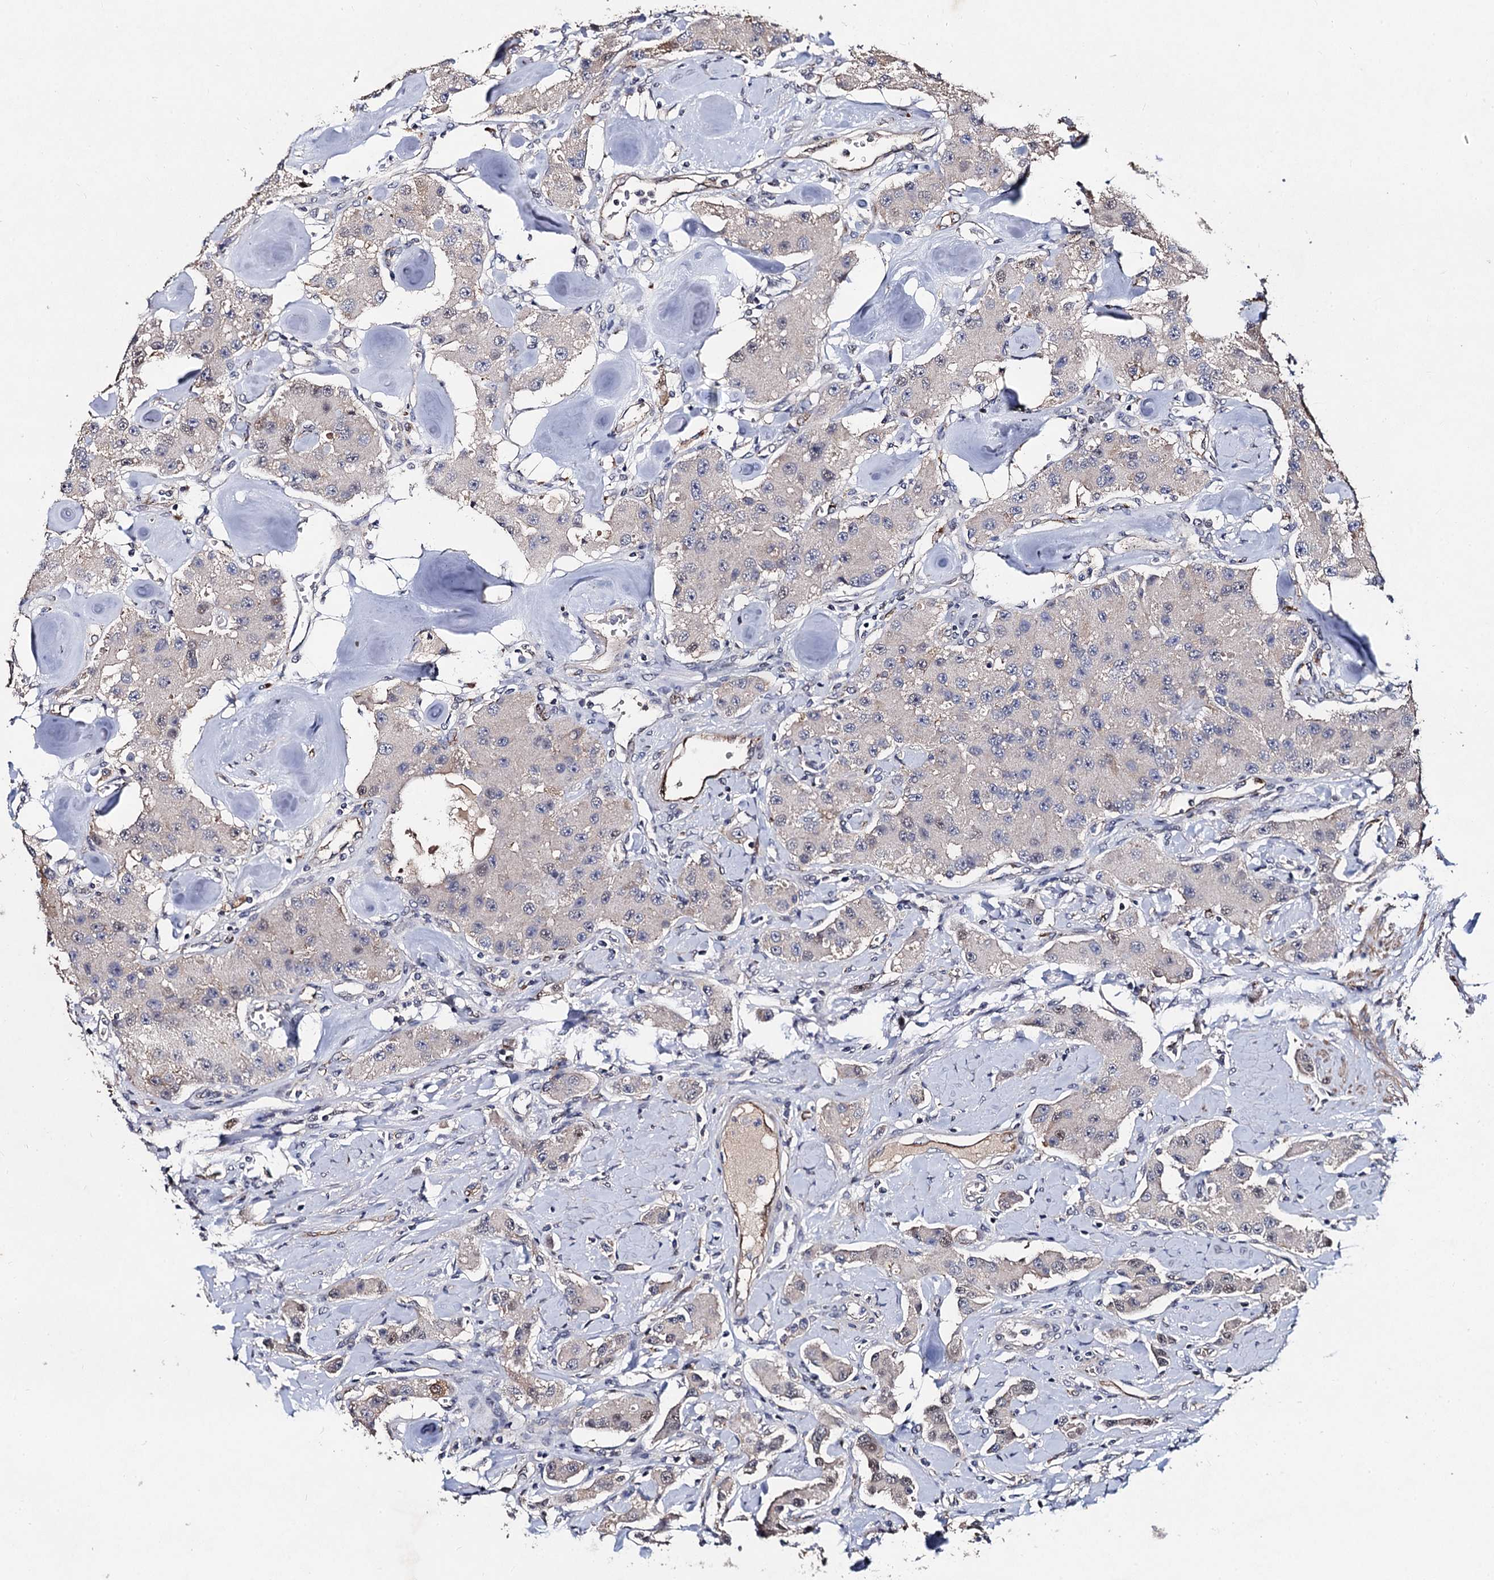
{"staining": {"intensity": "weak", "quantity": "25%-75%", "location": "nuclear"}, "tissue": "carcinoid", "cell_type": "Tumor cells", "image_type": "cancer", "snomed": [{"axis": "morphology", "description": "Carcinoid, malignant, NOS"}, {"axis": "topography", "description": "Pancreas"}], "caption": "A histopathology image of human carcinoid stained for a protein shows weak nuclear brown staining in tumor cells. Immunohistochemistry (ihc) stains the protein in brown and the nuclei are stained blue.", "gene": "PPTC7", "patient": {"sex": "male", "age": 41}}